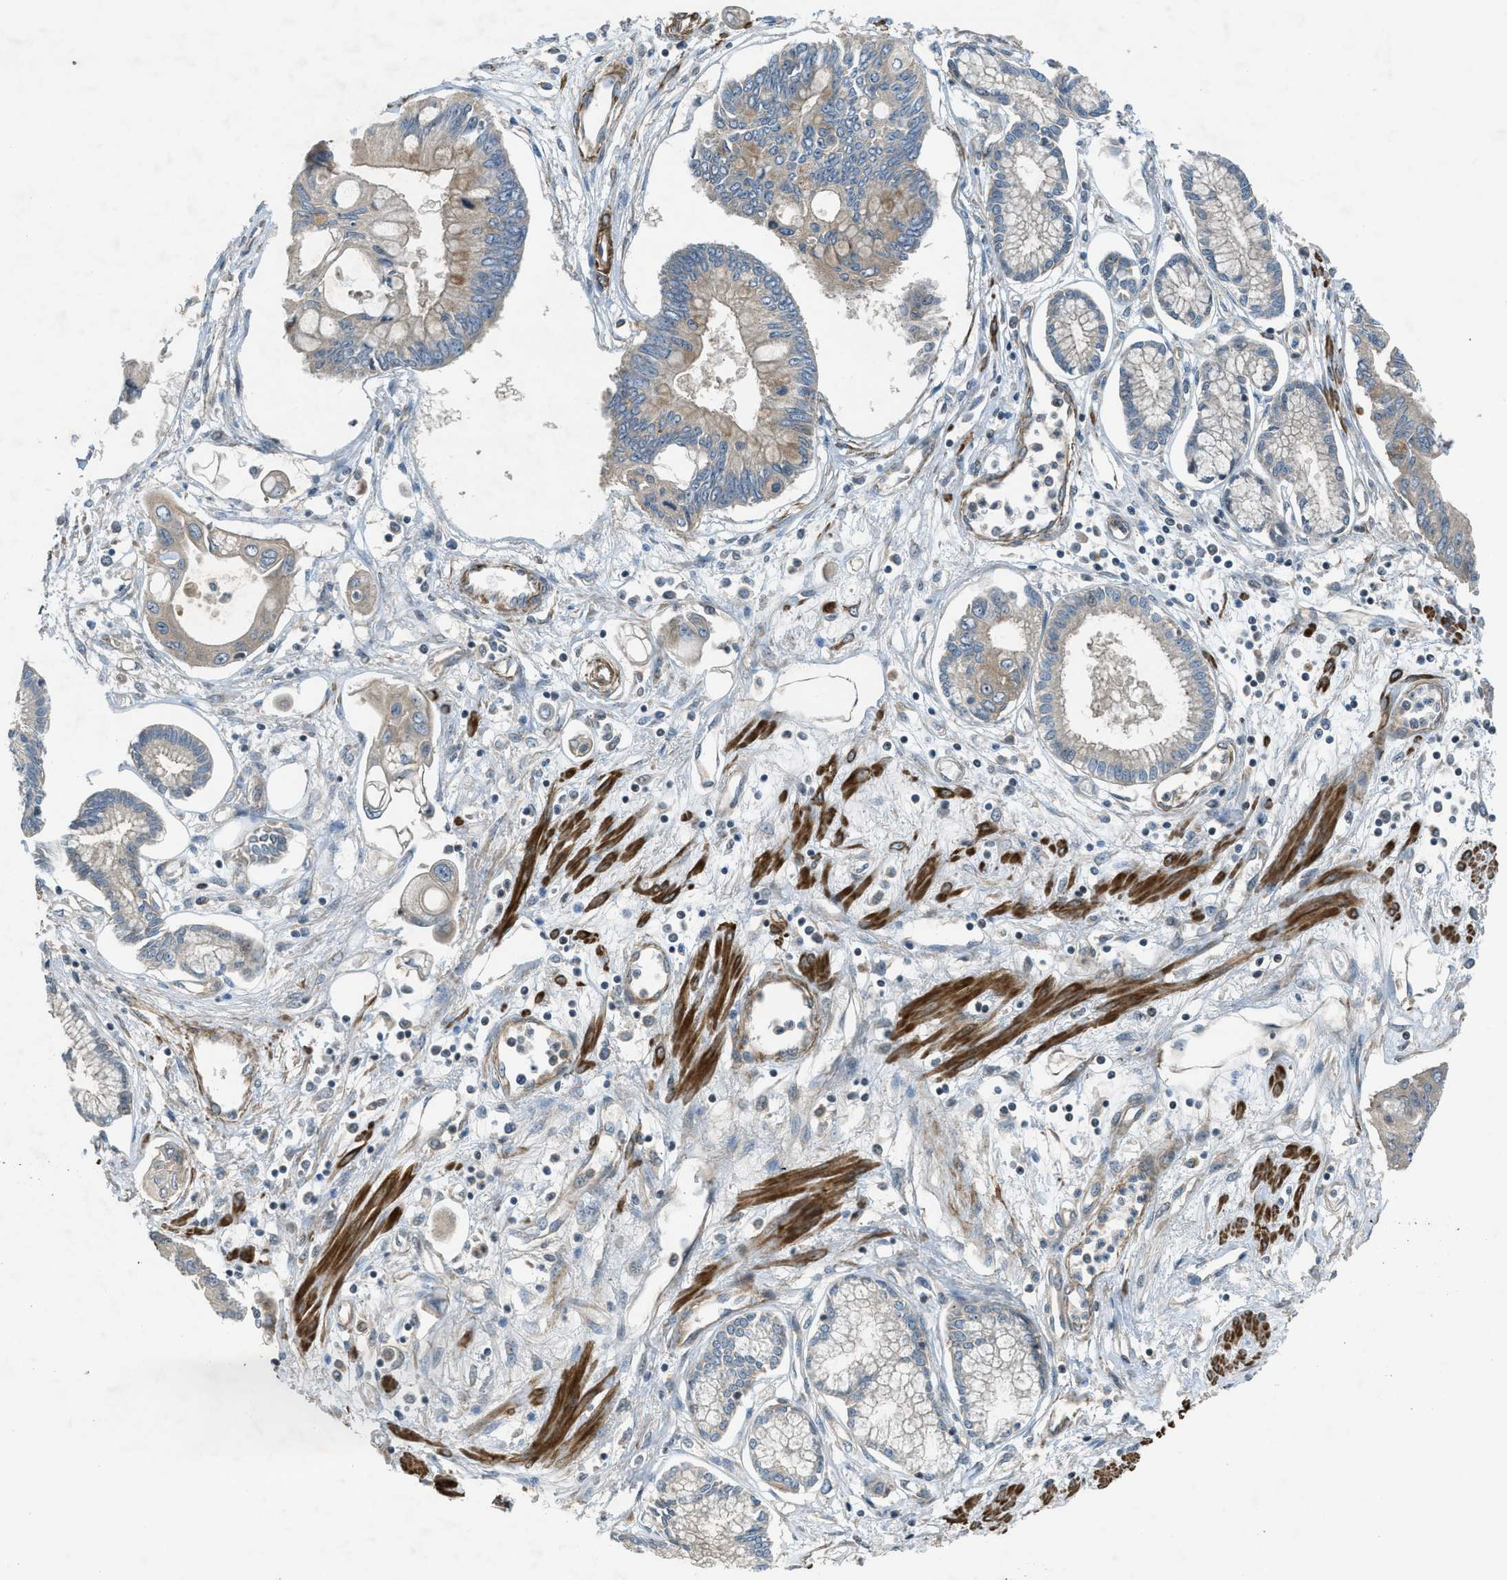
{"staining": {"intensity": "moderate", "quantity": ">75%", "location": "cytoplasmic/membranous"}, "tissue": "pancreatic cancer", "cell_type": "Tumor cells", "image_type": "cancer", "snomed": [{"axis": "morphology", "description": "Adenocarcinoma, NOS"}, {"axis": "topography", "description": "Pancreas"}], "caption": "Moderate cytoplasmic/membranous positivity for a protein is seen in approximately >75% of tumor cells of pancreatic adenocarcinoma using IHC.", "gene": "VEZT", "patient": {"sex": "female", "age": 77}}